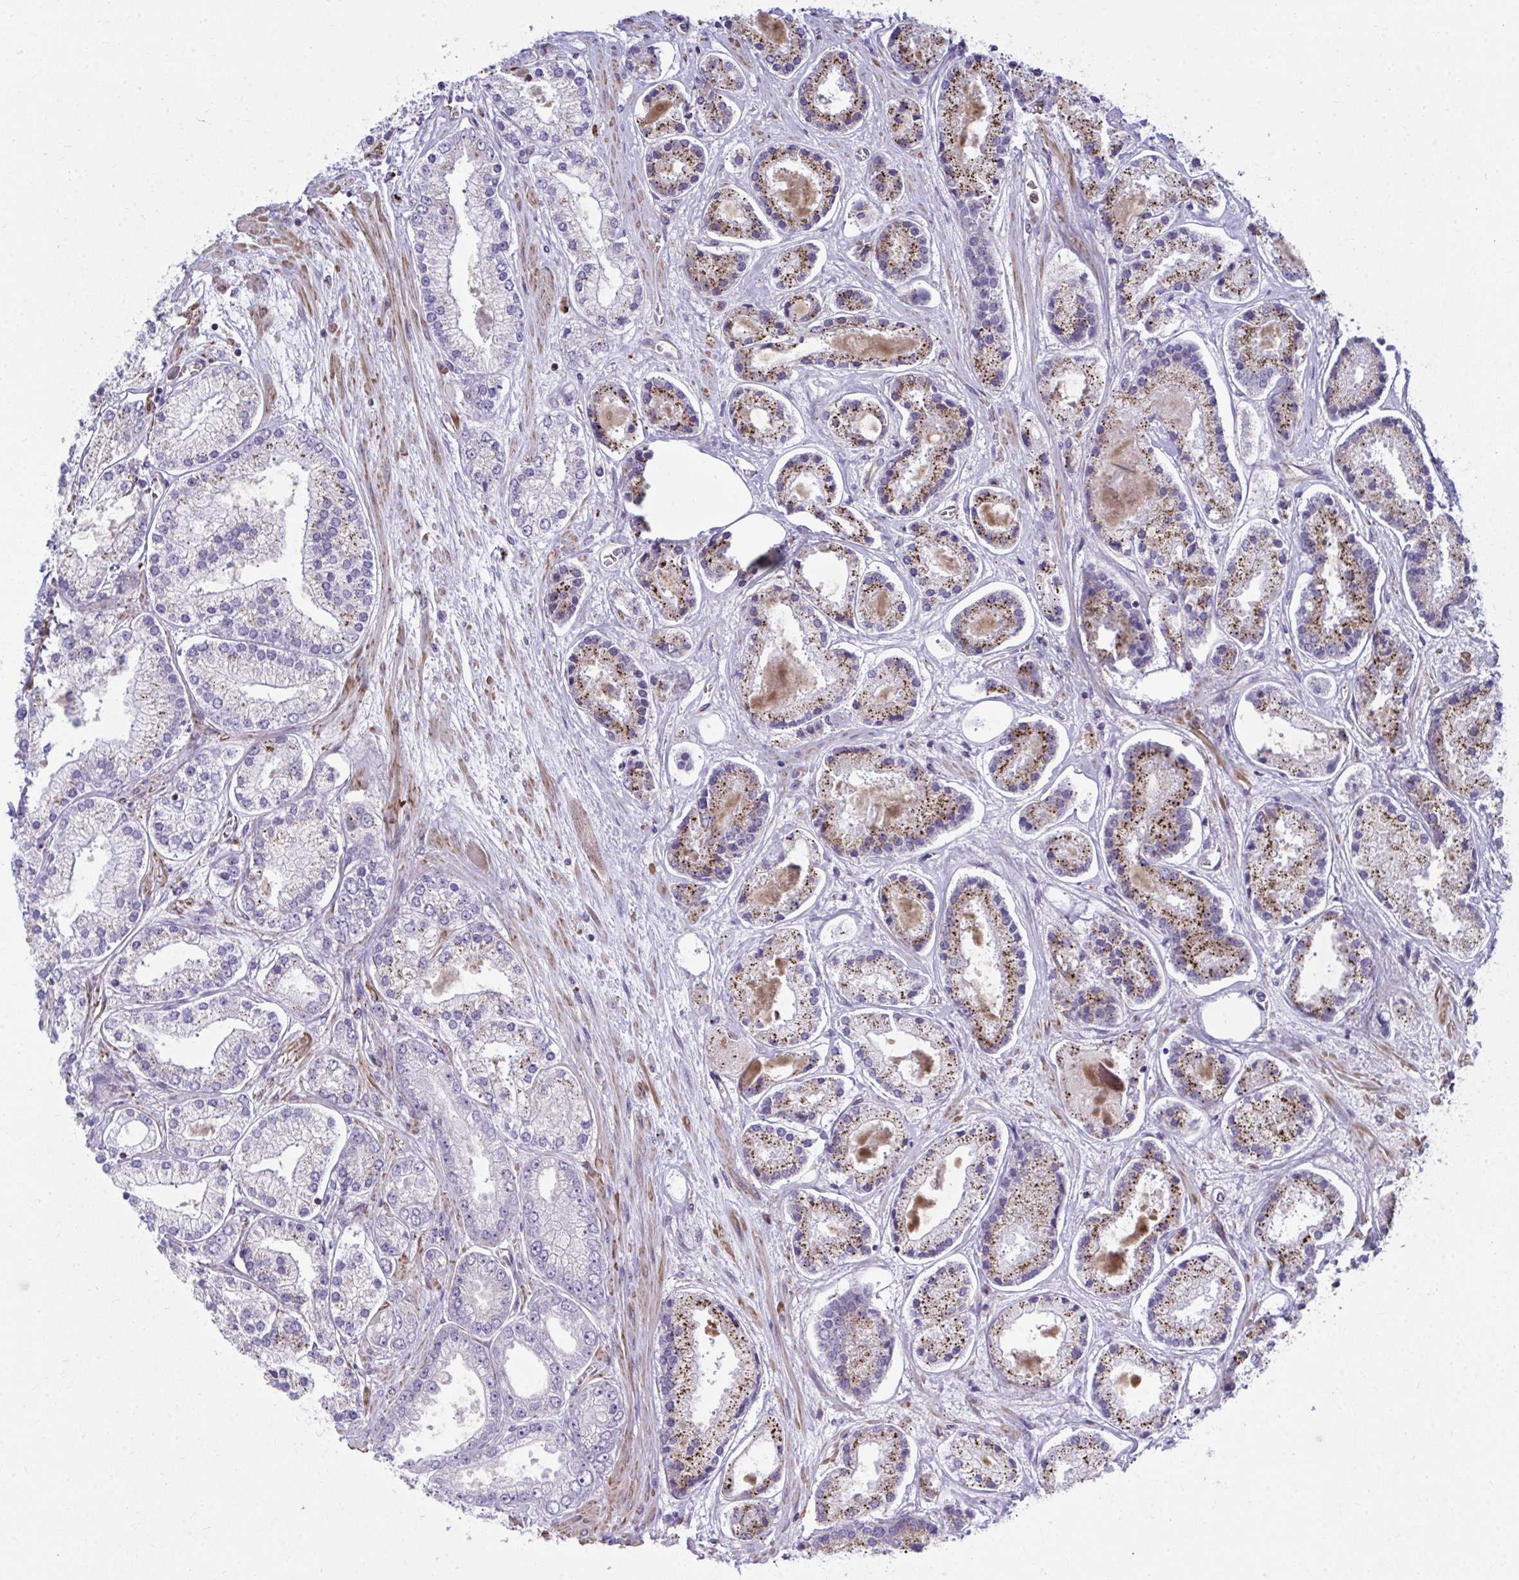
{"staining": {"intensity": "strong", "quantity": "25%-75%", "location": "cytoplasmic/membranous"}, "tissue": "prostate cancer", "cell_type": "Tumor cells", "image_type": "cancer", "snomed": [{"axis": "morphology", "description": "Adenocarcinoma, High grade"}, {"axis": "topography", "description": "Prostate"}], "caption": "Immunohistochemical staining of prostate adenocarcinoma (high-grade) shows high levels of strong cytoplasmic/membranous expression in approximately 25%-75% of tumor cells. Using DAB (3,3'-diaminobenzidine) (brown) and hematoxylin (blue) stains, captured at high magnification using brightfield microscopy.", "gene": "LRRC4B", "patient": {"sex": "male", "age": 67}}